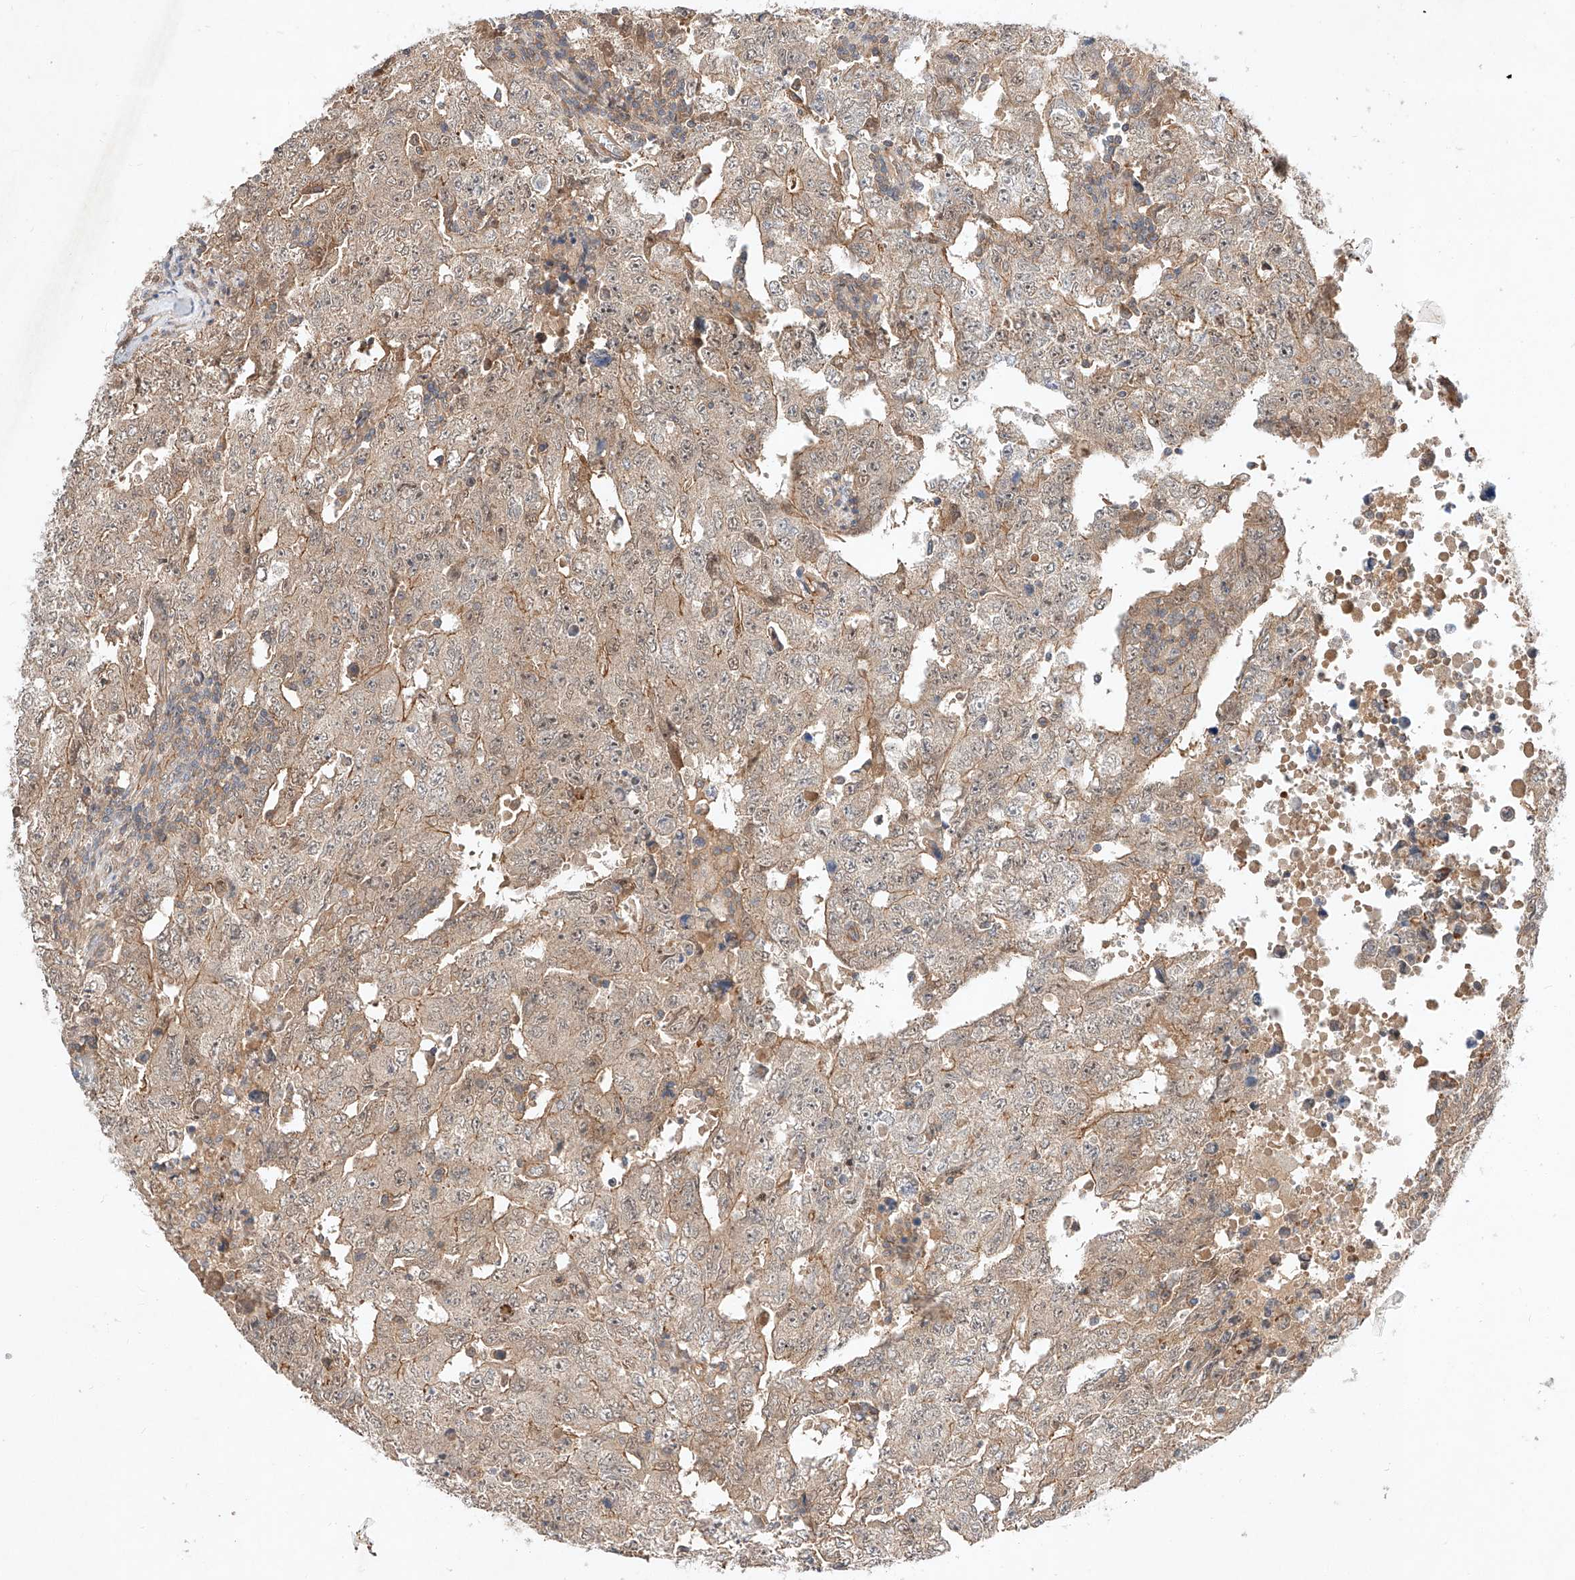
{"staining": {"intensity": "weak", "quantity": ">75%", "location": "cytoplasmic/membranous"}, "tissue": "testis cancer", "cell_type": "Tumor cells", "image_type": "cancer", "snomed": [{"axis": "morphology", "description": "Carcinoma, Embryonal, NOS"}, {"axis": "topography", "description": "Testis"}], "caption": "This is an image of IHC staining of testis embryonal carcinoma, which shows weak positivity in the cytoplasmic/membranous of tumor cells.", "gene": "ARHGAP33", "patient": {"sex": "male", "age": 26}}